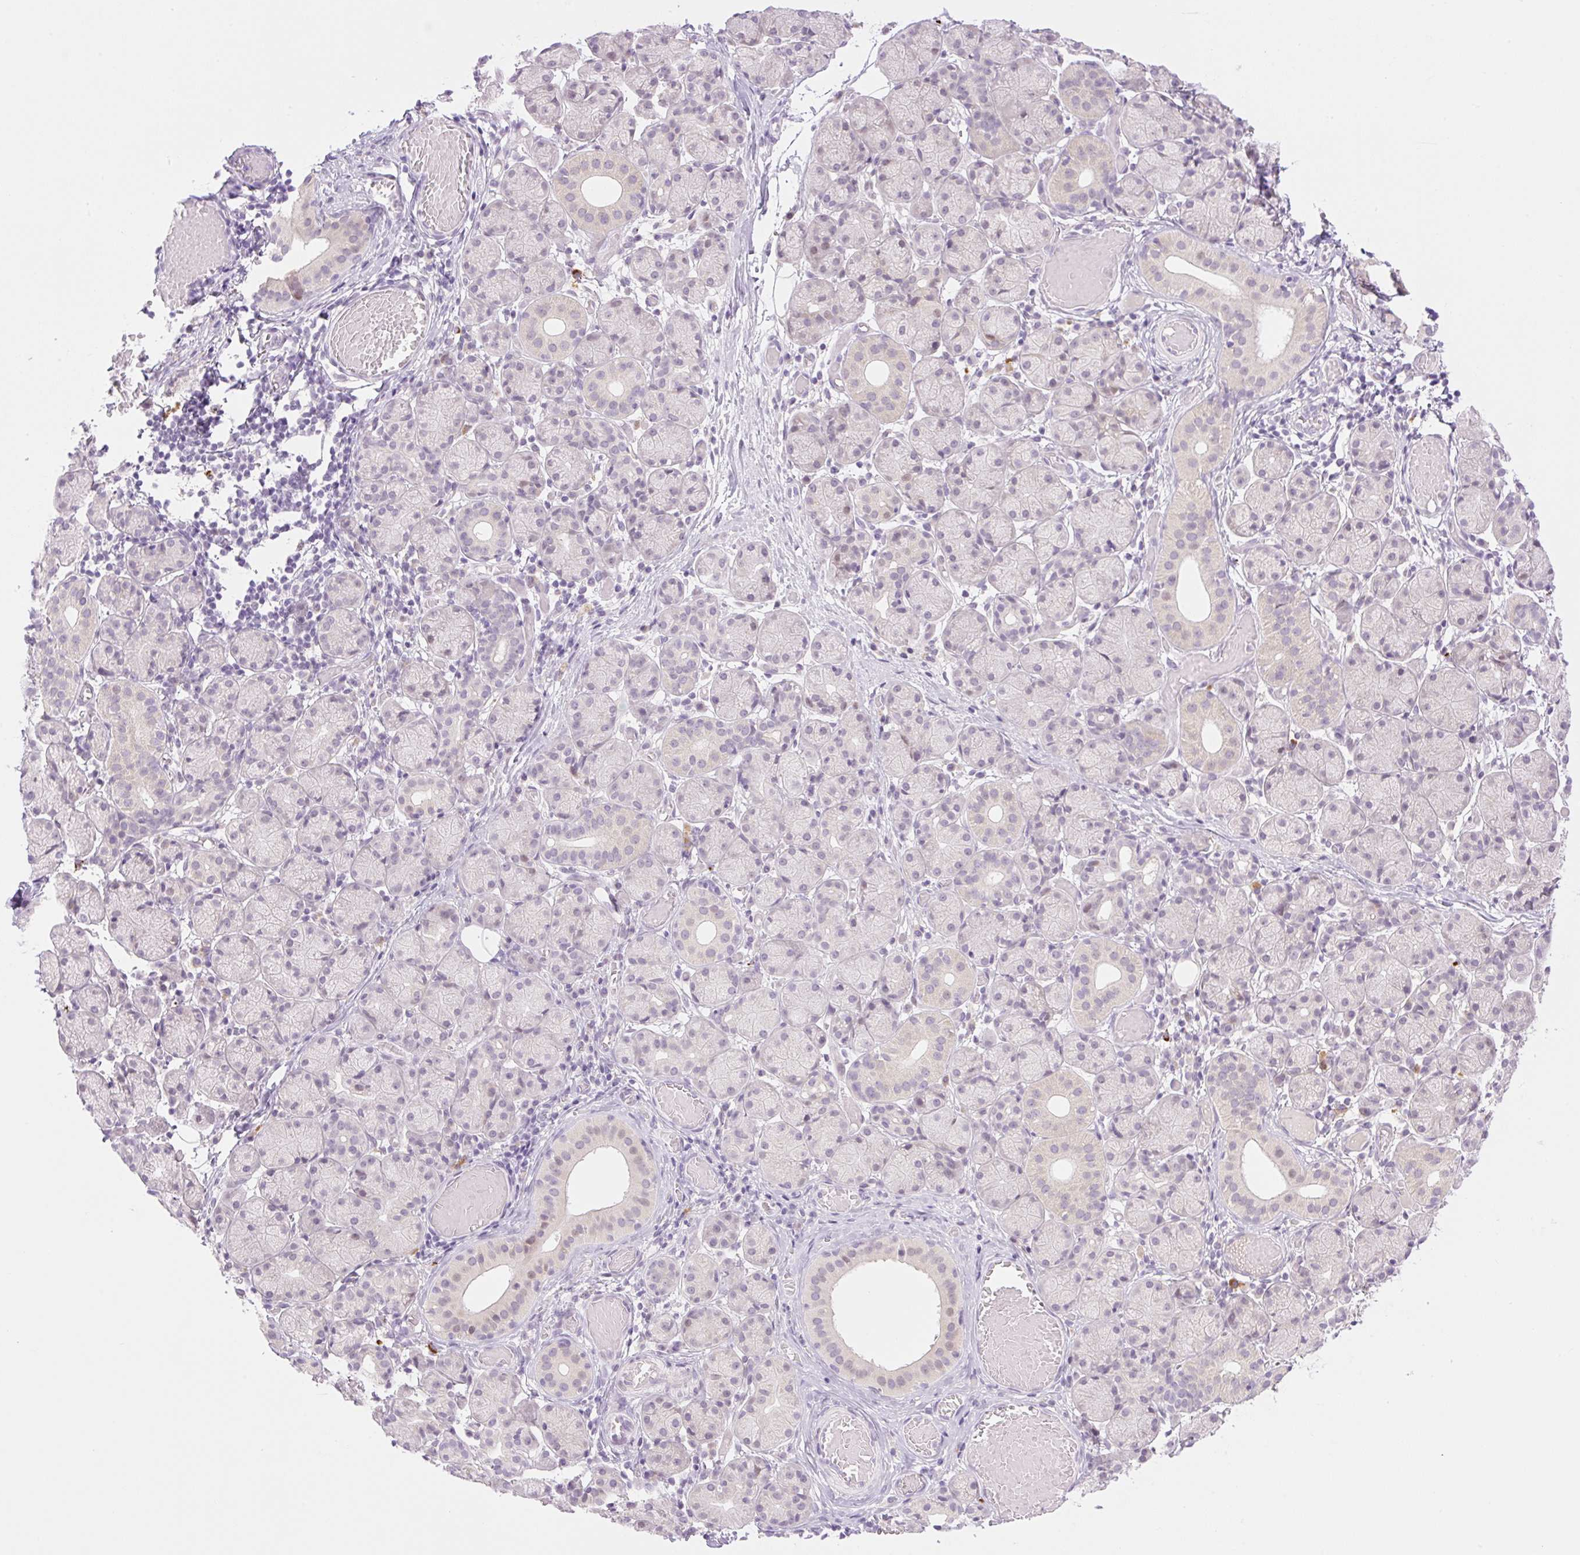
{"staining": {"intensity": "weak", "quantity": "<25%", "location": "nuclear"}, "tissue": "salivary gland", "cell_type": "Glandular cells", "image_type": "normal", "snomed": [{"axis": "morphology", "description": "Normal tissue, NOS"}, {"axis": "topography", "description": "Salivary gland"}], "caption": "Human salivary gland stained for a protein using IHC reveals no expression in glandular cells.", "gene": "SPRYD4", "patient": {"sex": "female", "age": 24}}